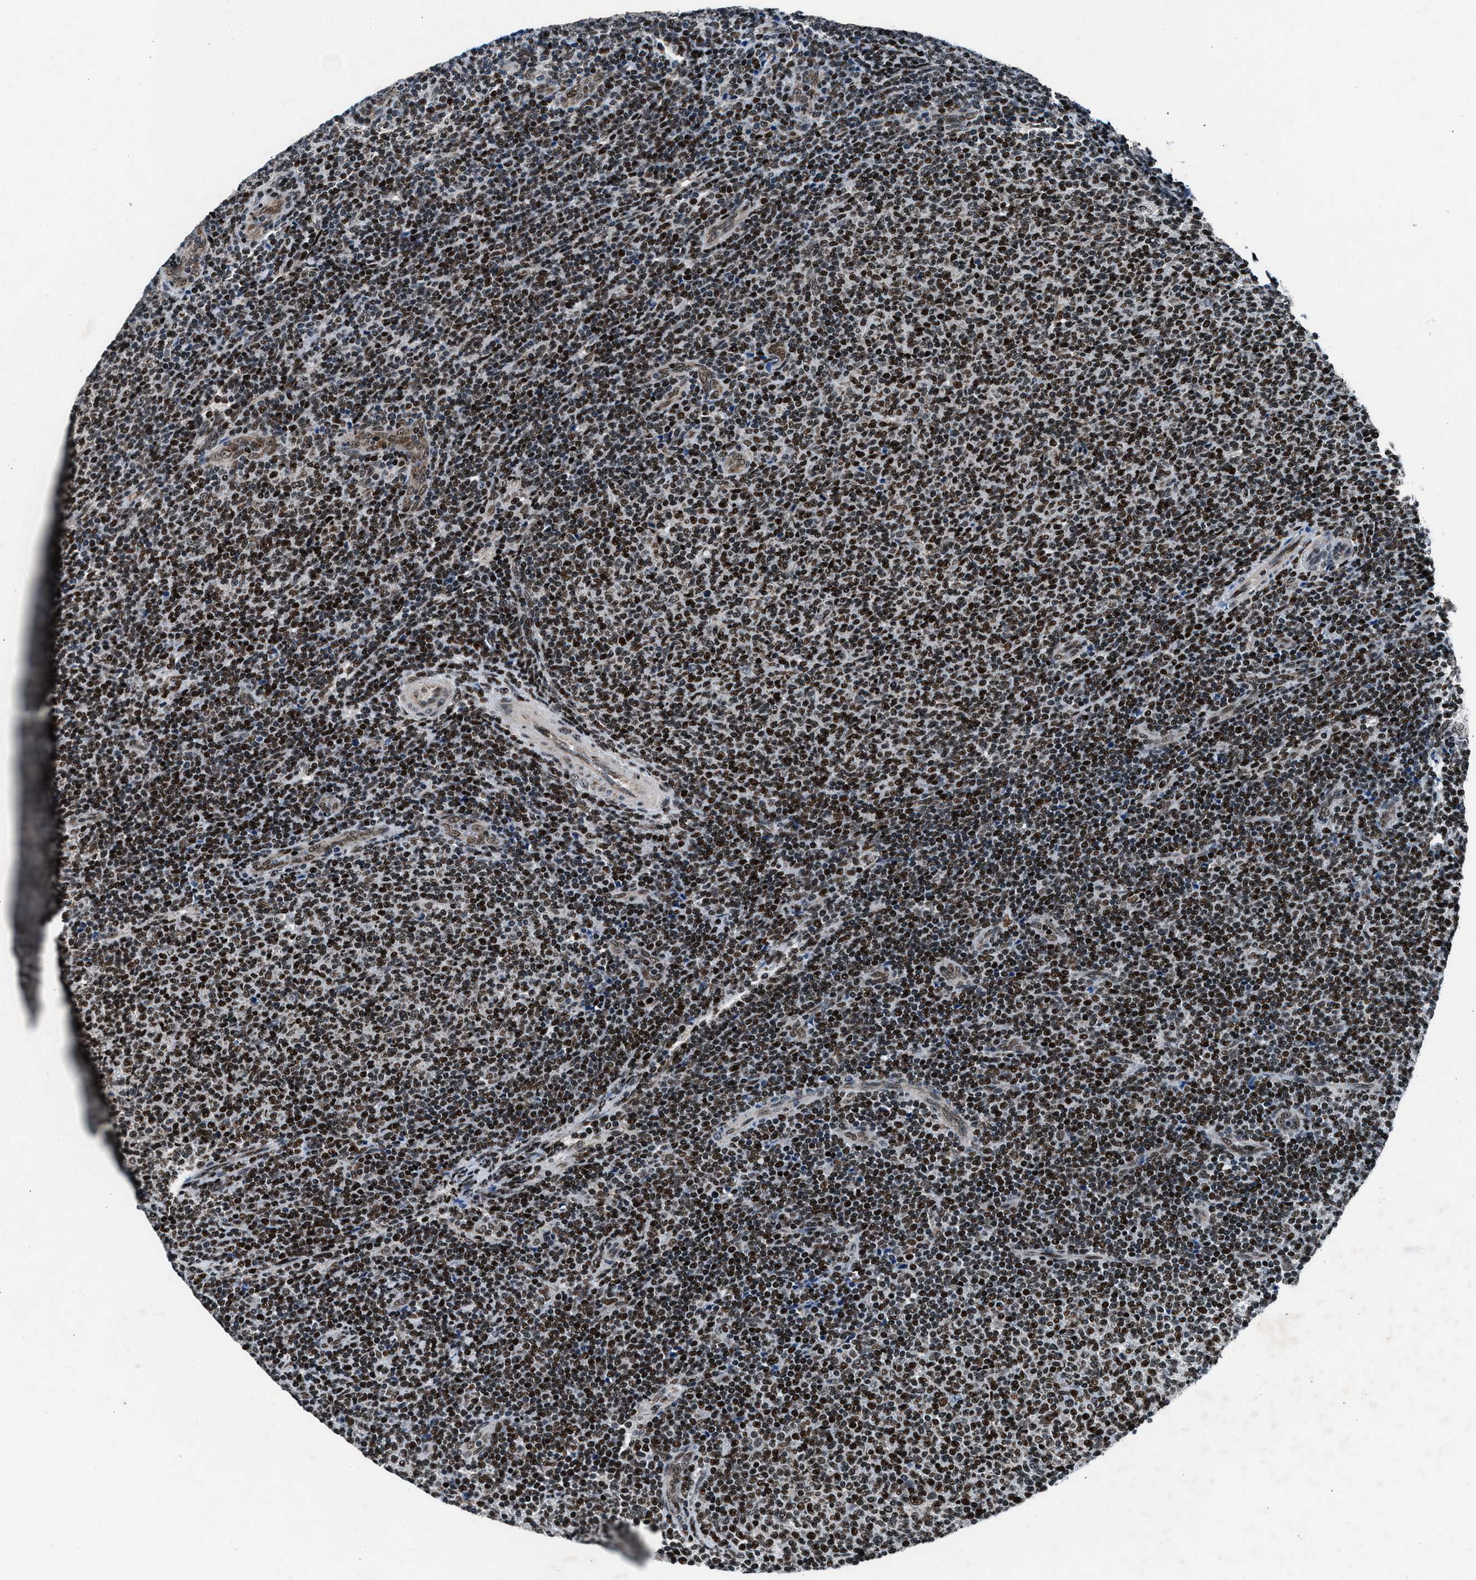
{"staining": {"intensity": "strong", "quantity": ">75%", "location": "nuclear"}, "tissue": "lymphoma", "cell_type": "Tumor cells", "image_type": "cancer", "snomed": [{"axis": "morphology", "description": "Malignant lymphoma, non-Hodgkin's type, Low grade"}, {"axis": "topography", "description": "Lymph node"}], "caption": "Immunohistochemical staining of malignant lymphoma, non-Hodgkin's type (low-grade) reveals high levels of strong nuclear expression in about >75% of tumor cells.", "gene": "PRRC2B", "patient": {"sex": "male", "age": 66}}